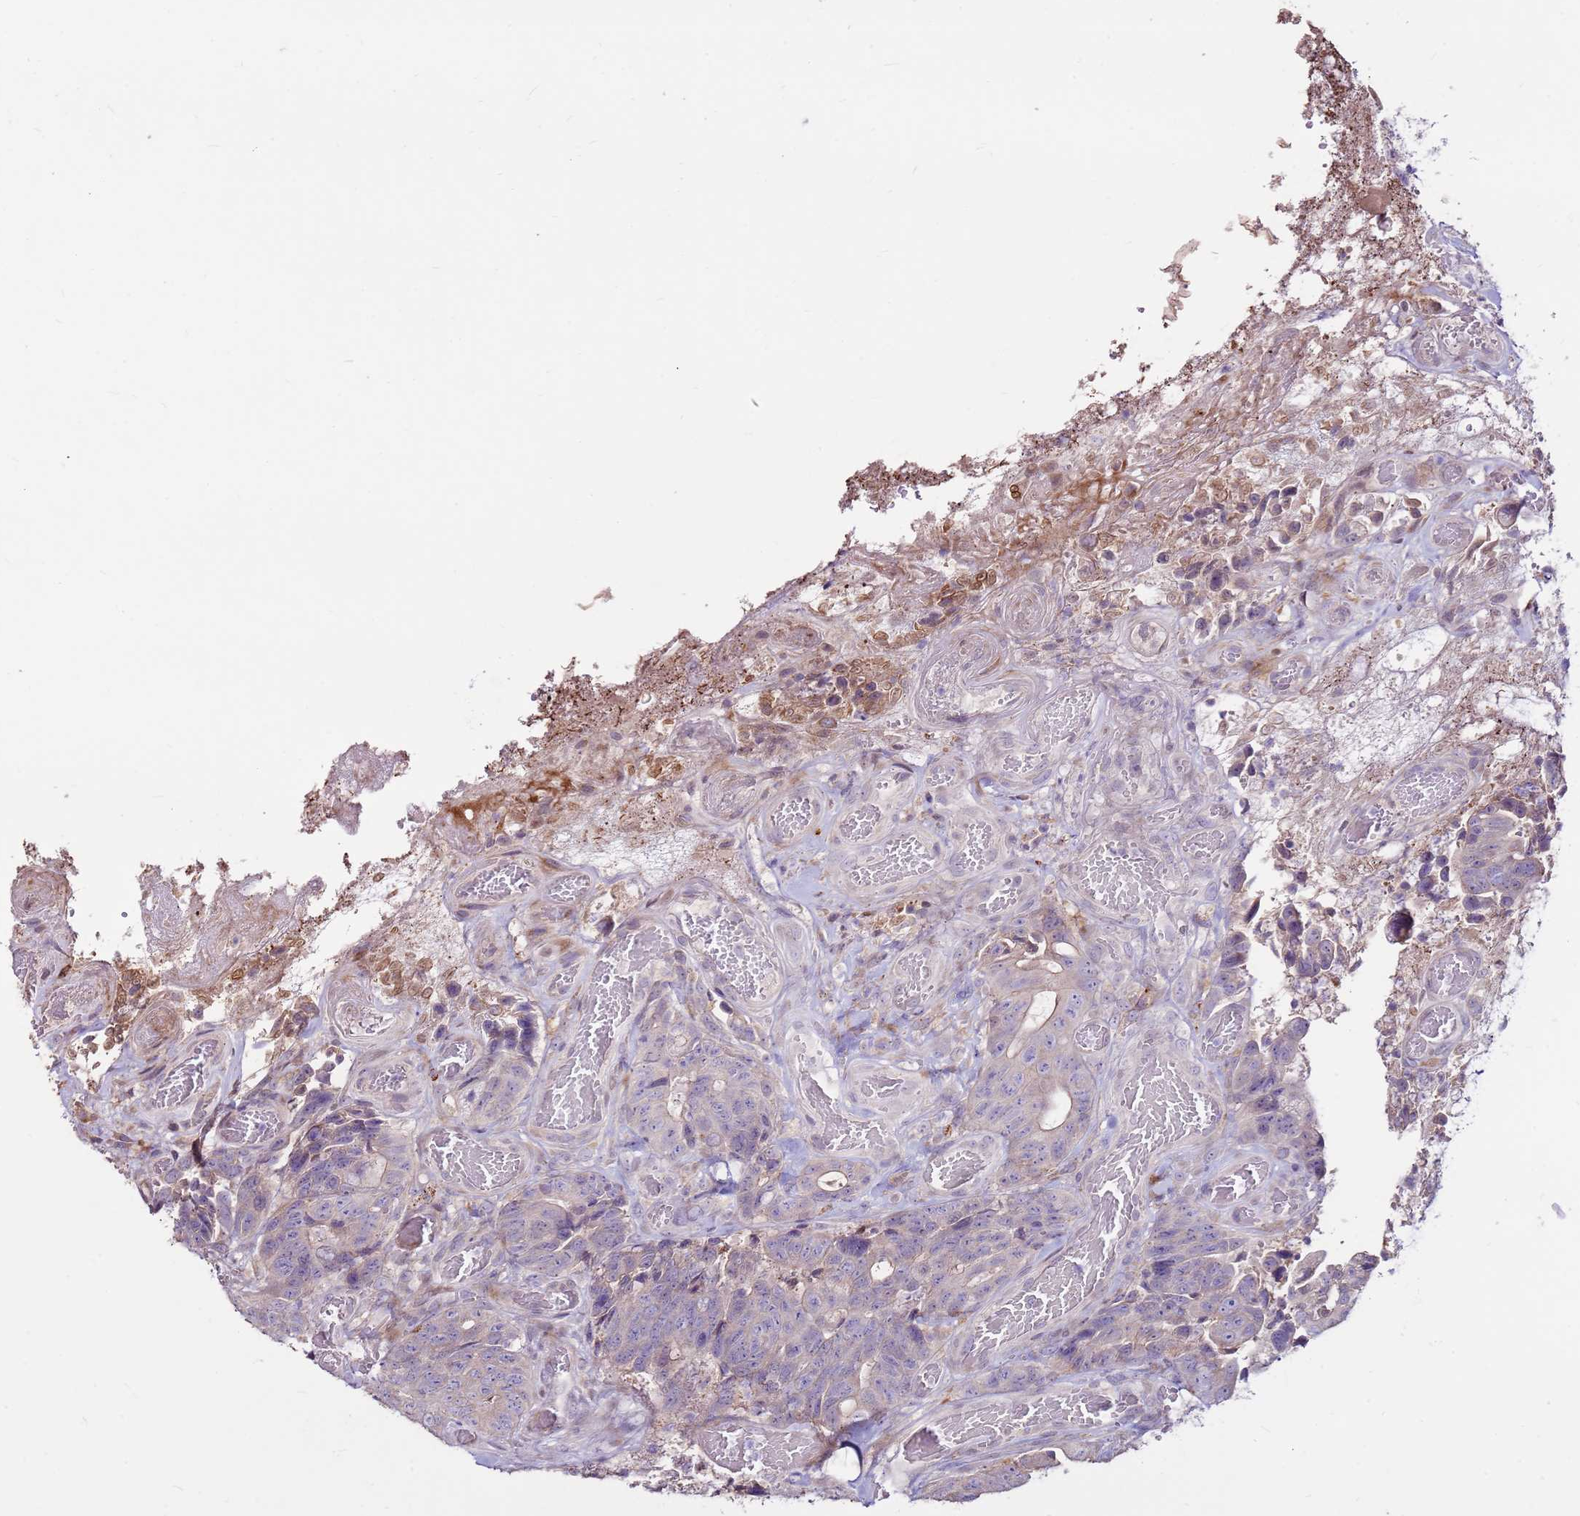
{"staining": {"intensity": "negative", "quantity": "none", "location": "none"}, "tissue": "colorectal cancer", "cell_type": "Tumor cells", "image_type": "cancer", "snomed": [{"axis": "morphology", "description": "Adenocarcinoma, NOS"}, {"axis": "topography", "description": "Colon"}], "caption": "Immunohistochemistry (IHC) of human colorectal cancer (adenocarcinoma) displays no staining in tumor cells.", "gene": "LGI4", "patient": {"sex": "female", "age": 82}}